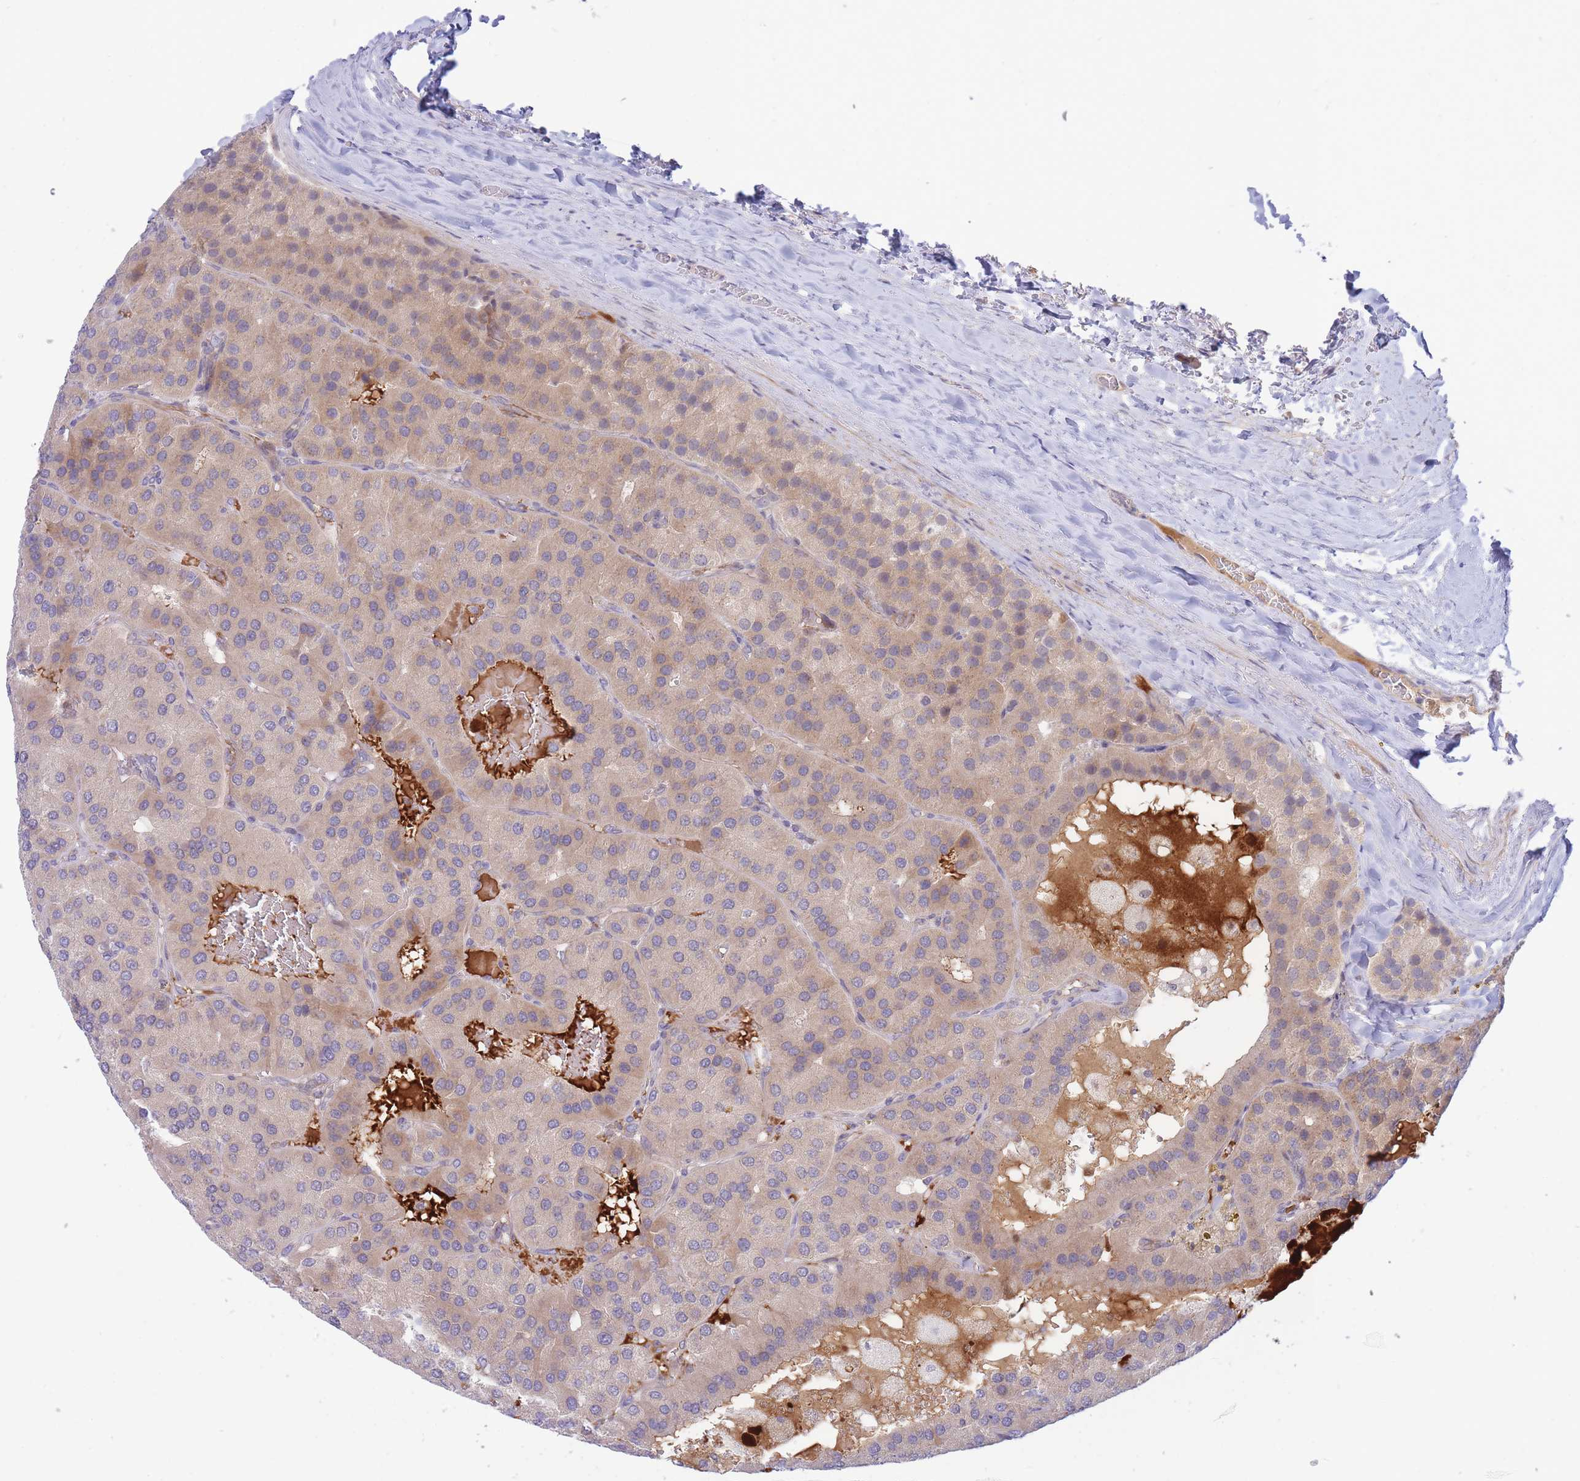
{"staining": {"intensity": "weak", "quantity": "25%-75%", "location": "cytoplasmic/membranous"}, "tissue": "parathyroid gland", "cell_type": "Glandular cells", "image_type": "normal", "snomed": [{"axis": "morphology", "description": "Normal tissue, NOS"}, {"axis": "morphology", "description": "Adenoma, NOS"}, {"axis": "topography", "description": "Parathyroid gland"}], "caption": "Immunohistochemistry (IHC) (DAB) staining of benign parathyroid gland reveals weak cytoplasmic/membranous protein expression in about 25%-75% of glandular cells. (DAB (3,3'-diaminobenzidine) = brown stain, brightfield microscopy at high magnification).", "gene": "APOL4", "patient": {"sex": "female", "age": 86}}